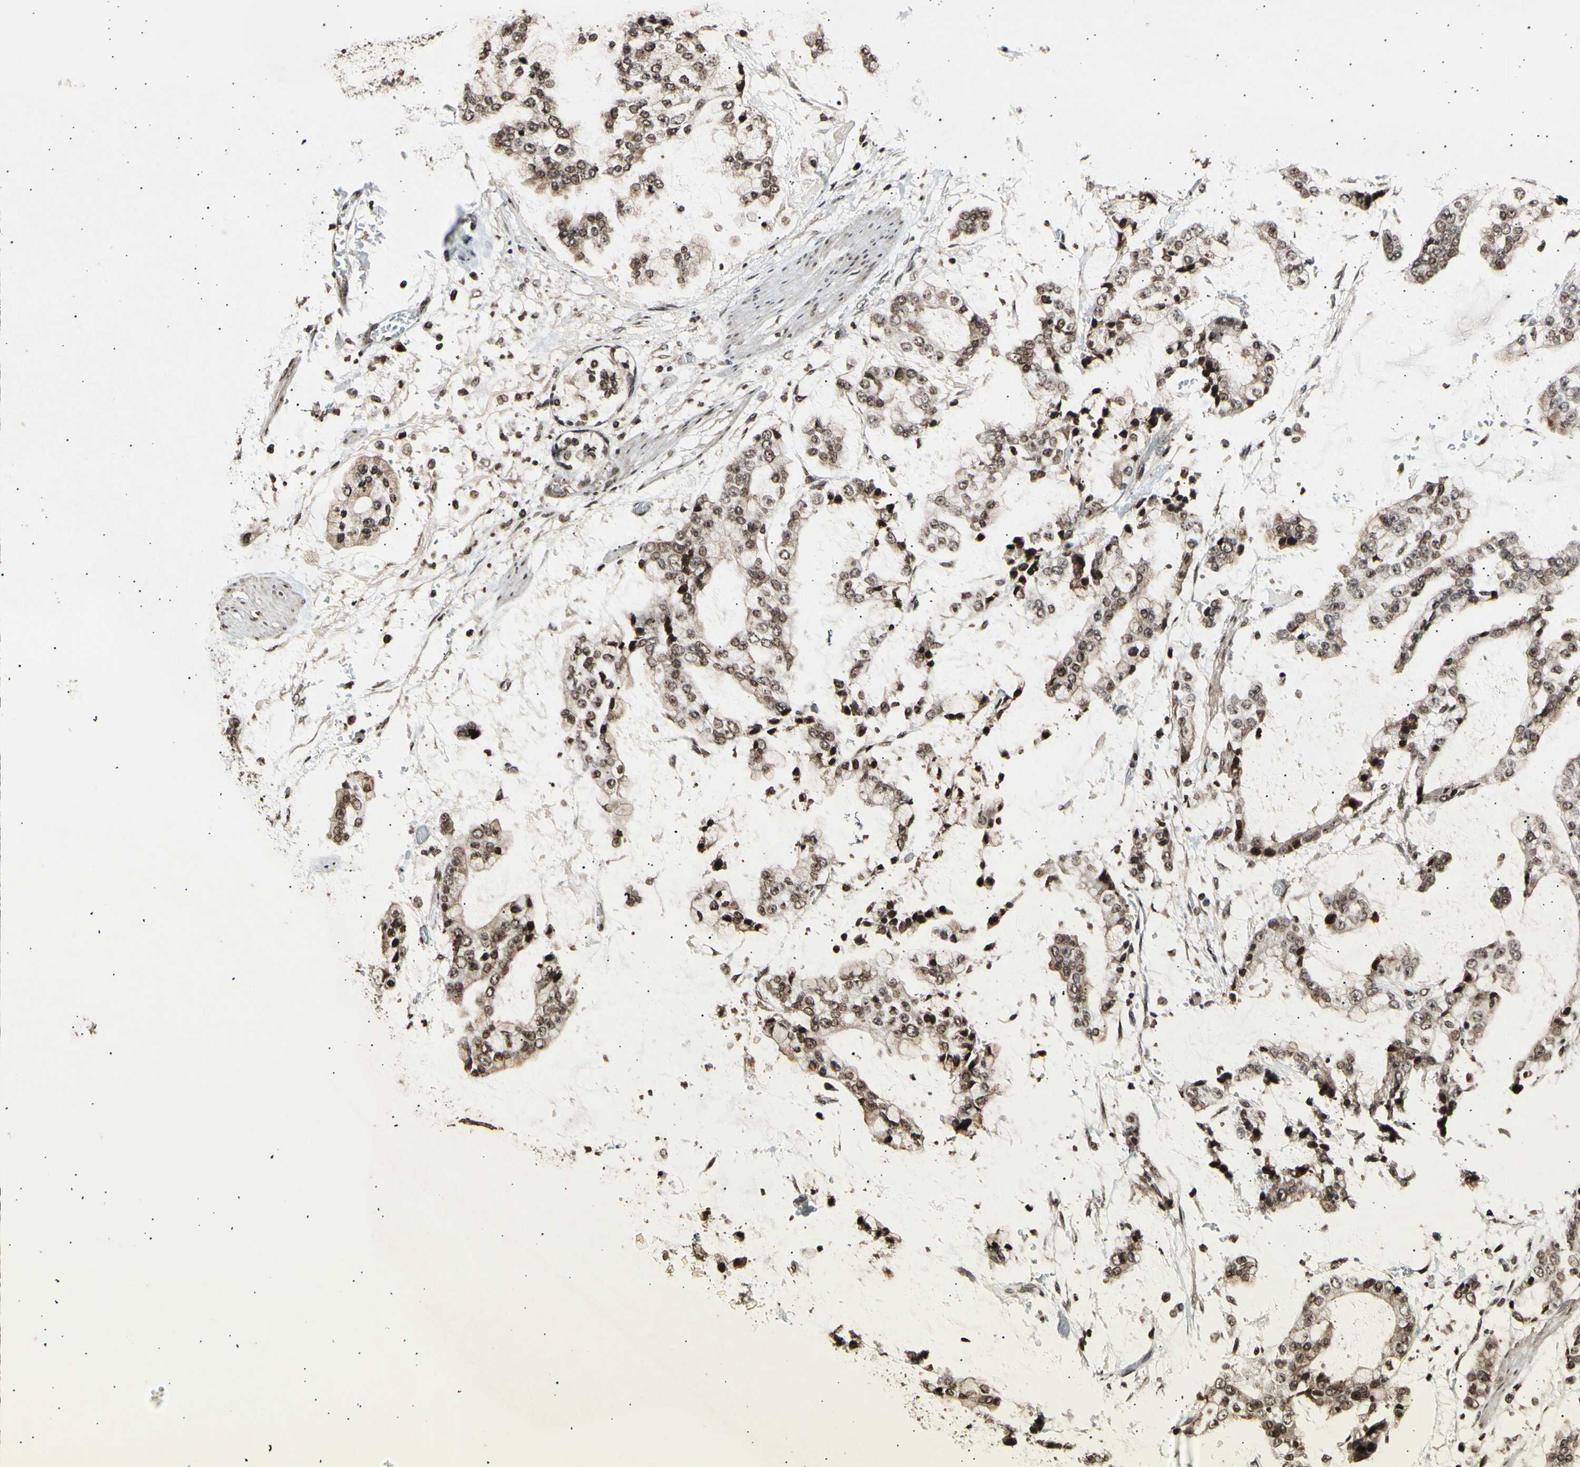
{"staining": {"intensity": "moderate", "quantity": ">75%", "location": "cytoplasmic/membranous,nuclear"}, "tissue": "stomach cancer", "cell_type": "Tumor cells", "image_type": "cancer", "snomed": [{"axis": "morphology", "description": "Normal tissue, NOS"}, {"axis": "morphology", "description": "Adenocarcinoma, NOS"}, {"axis": "topography", "description": "Stomach, upper"}, {"axis": "topography", "description": "Stomach"}], "caption": "Immunohistochemical staining of human stomach cancer exhibits medium levels of moderate cytoplasmic/membranous and nuclear protein expression in about >75% of tumor cells.", "gene": "ANAPC7", "patient": {"sex": "male", "age": 76}}